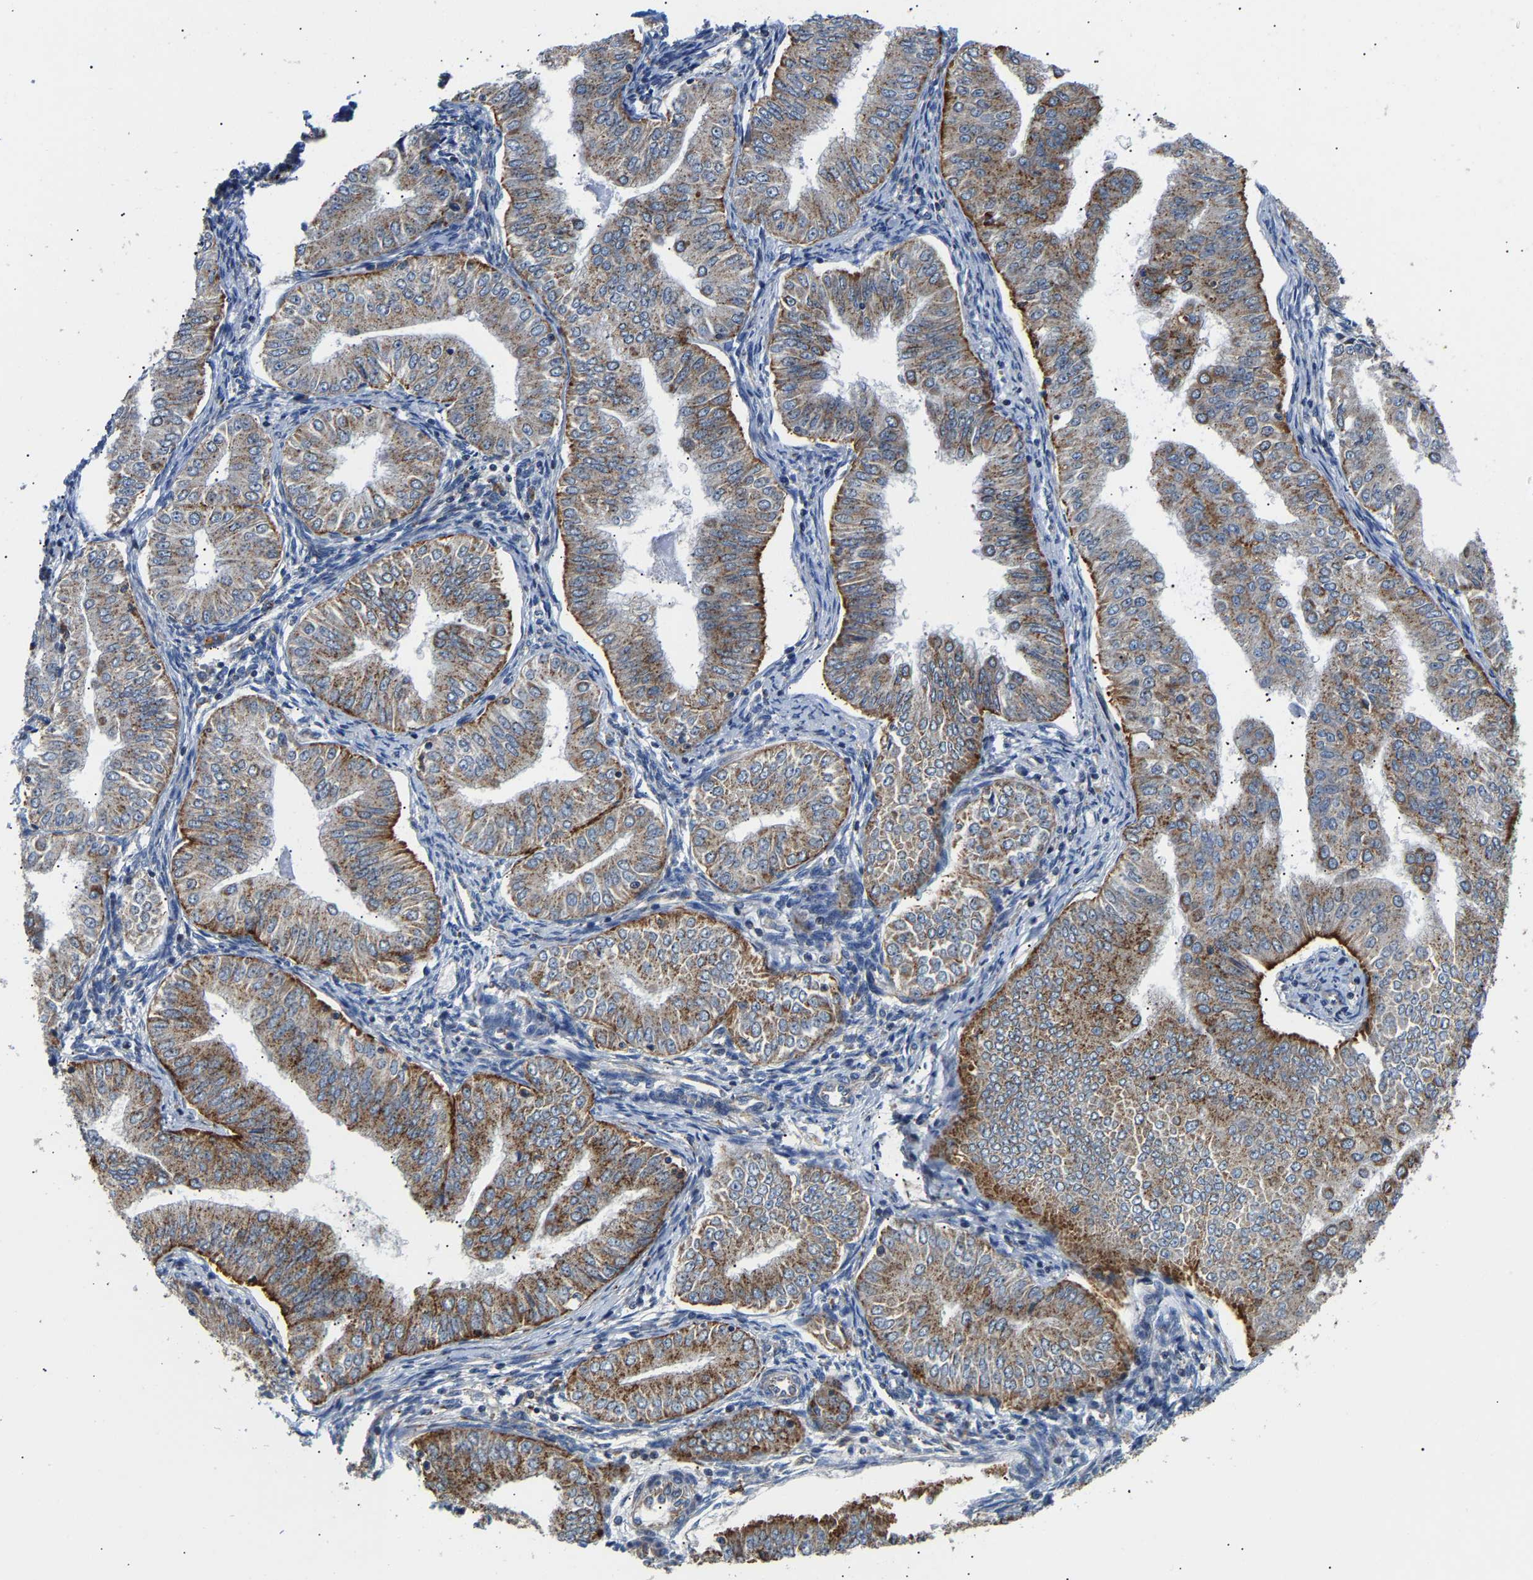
{"staining": {"intensity": "moderate", "quantity": "<25%", "location": "cytoplasmic/membranous"}, "tissue": "endometrial cancer", "cell_type": "Tumor cells", "image_type": "cancer", "snomed": [{"axis": "morphology", "description": "Normal tissue, NOS"}, {"axis": "morphology", "description": "Adenocarcinoma, NOS"}, {"axis": "topography", "description": "Endometrium"}], "caption": "Human endometrial adenocarcinoma stained with a brown dye shows moderate cytoplasmic/membranous positive expression in about <25% of tumor cells.", "gene": "GIMAP7", "patient": {"sex": "female", "age": 53}}